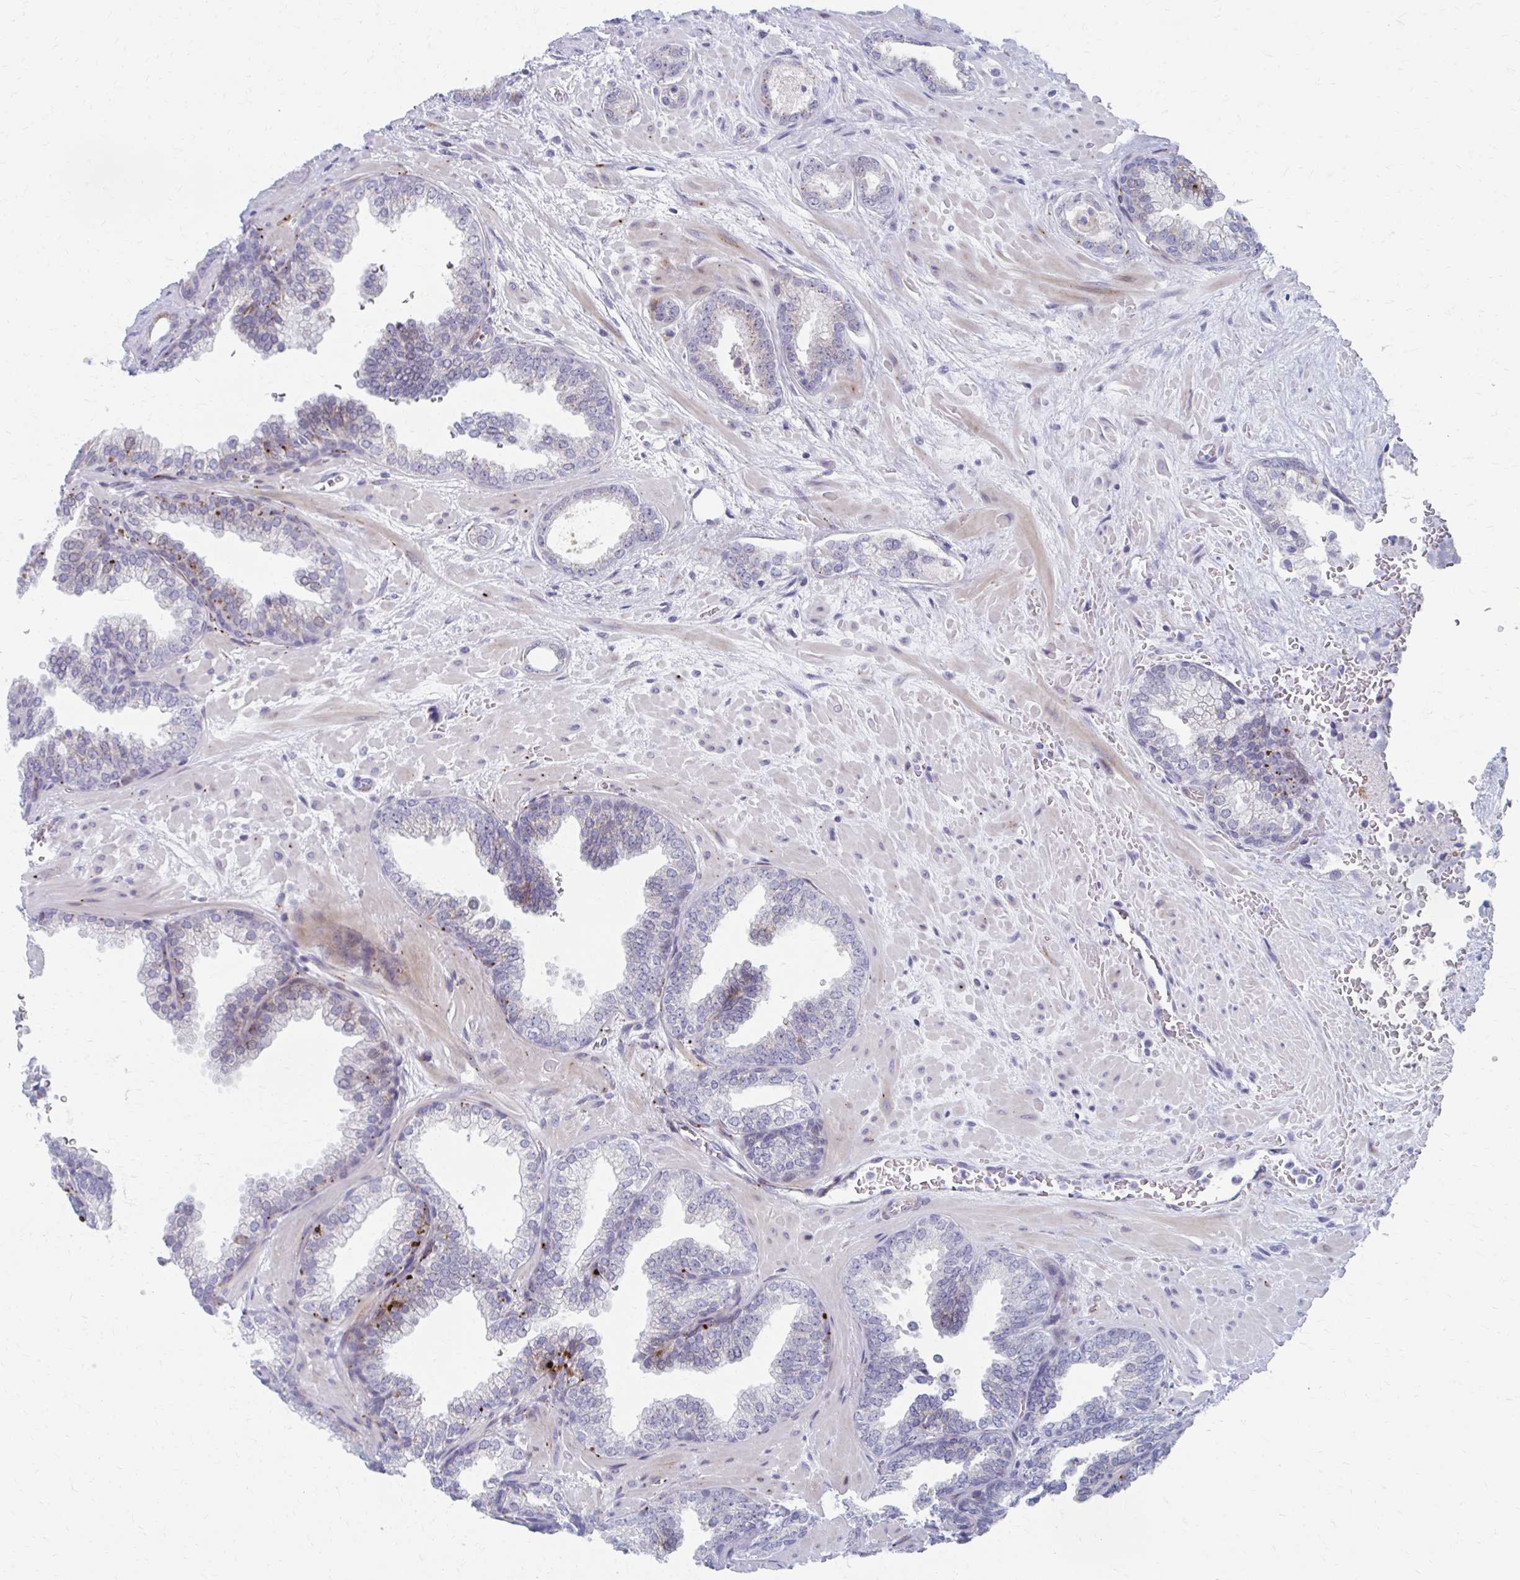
{"staining": {"intensity": "negative", "quantity": "none", "location": "none"}, "tissue": "prostate cancer", "cell_type": "Tumor cells", "image_type": "cancer", "snomed": [{"axis": "morphology", "description": "Adenocarcinoma, High grade"}, {"axis": "topography", "description": "Prostate"}], "caption": "IHC image of neoplastic tissue: prostate cancer stained with DAB displays no significant protein staining in tumor cells.", "gene": "OLFM2", "patient": {"sex": "male", "age": 58}}